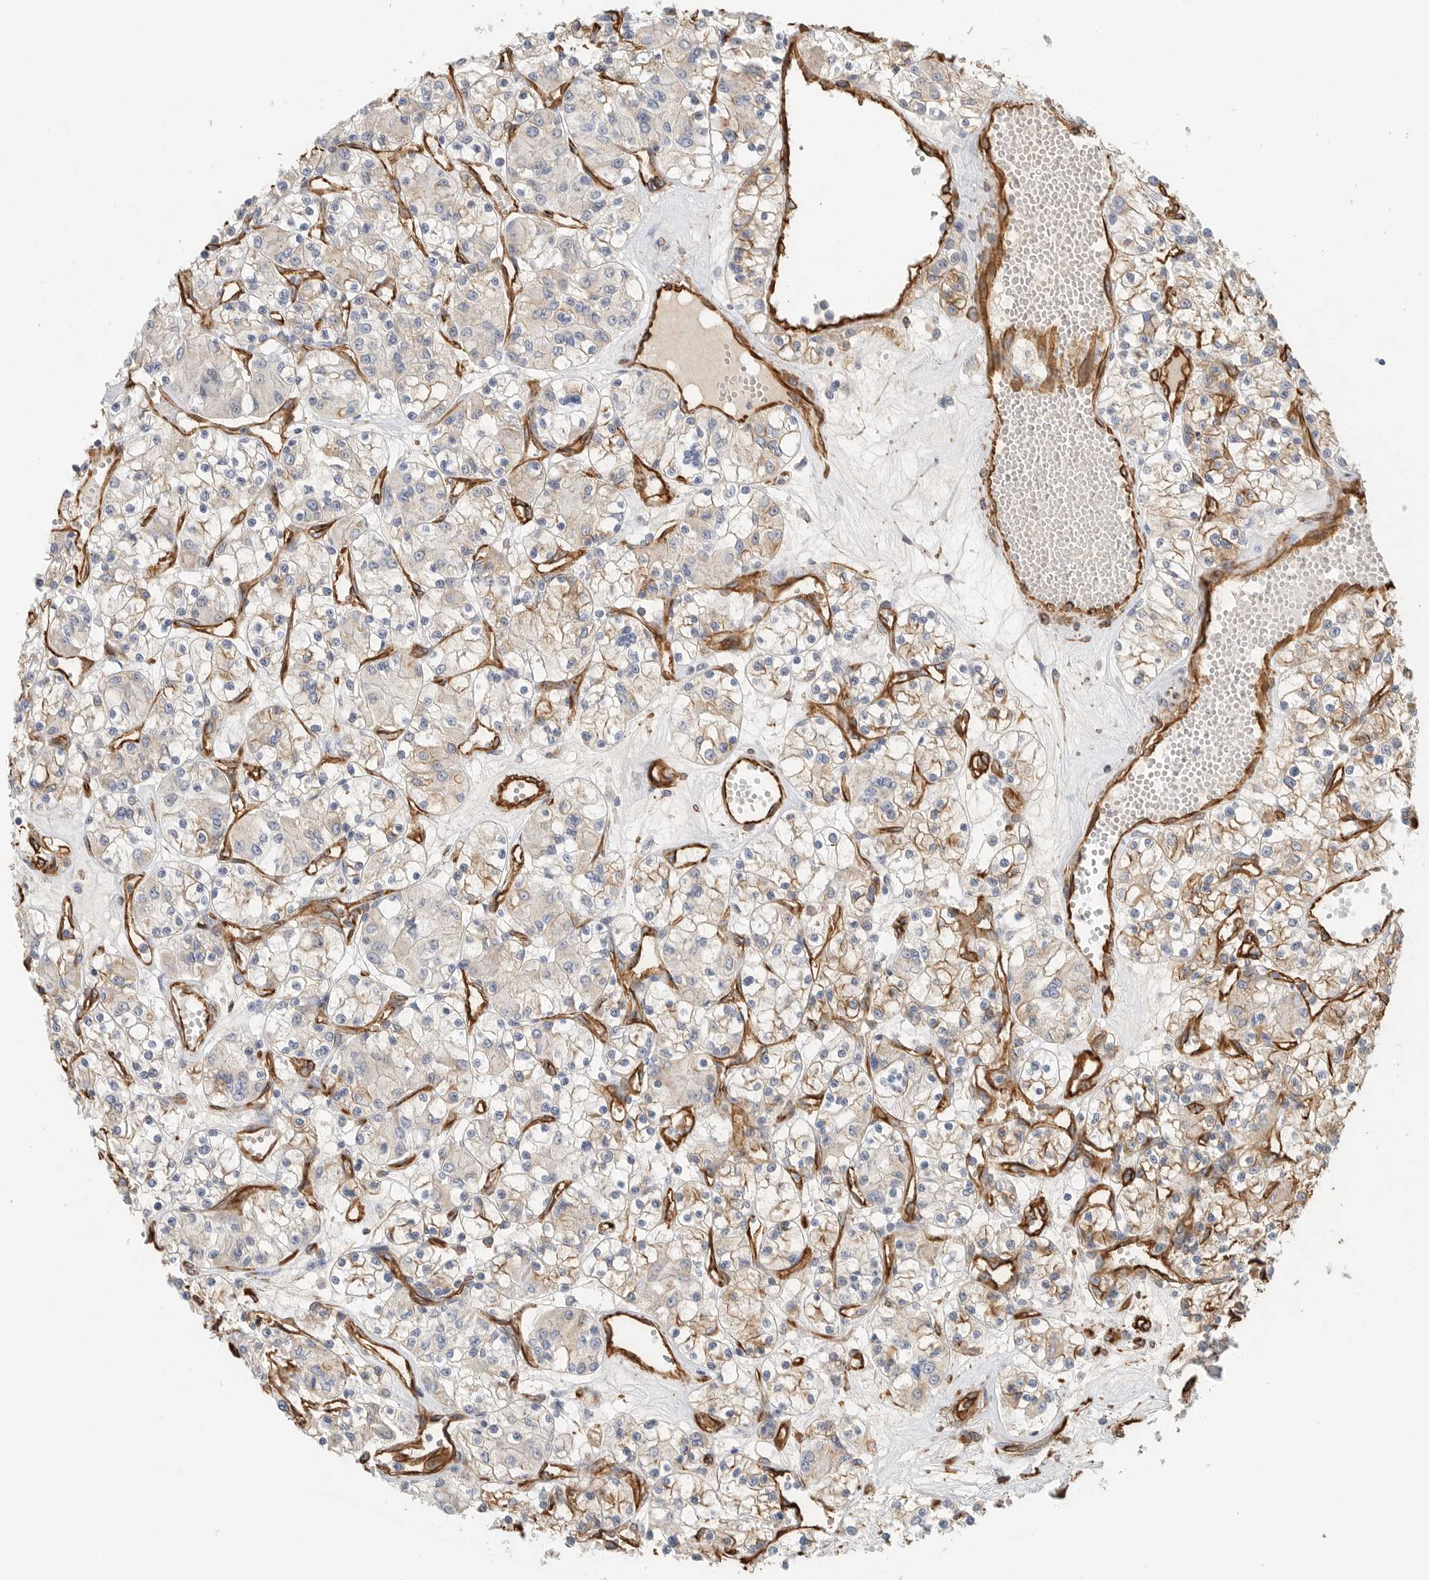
{"staining": {"intensity": "weak", "quantity": "<25%", "location": "cytoplasmic/membranous"}, "tissue": "renal cancer", "cell_type": "Tumor cells", "image_type": "cancer", "snomed": [{"axis": "morphology", "description": "Adenocarcinoma, NOS"}, {"axis": "topography", "description": "Kidney"}], "caption": "IHC of human renal cancer (adenocarcinoma) shows no expression in tumor cells.", "gene": "JMJD4", "patient": {"sex": "female", "age": 59}}